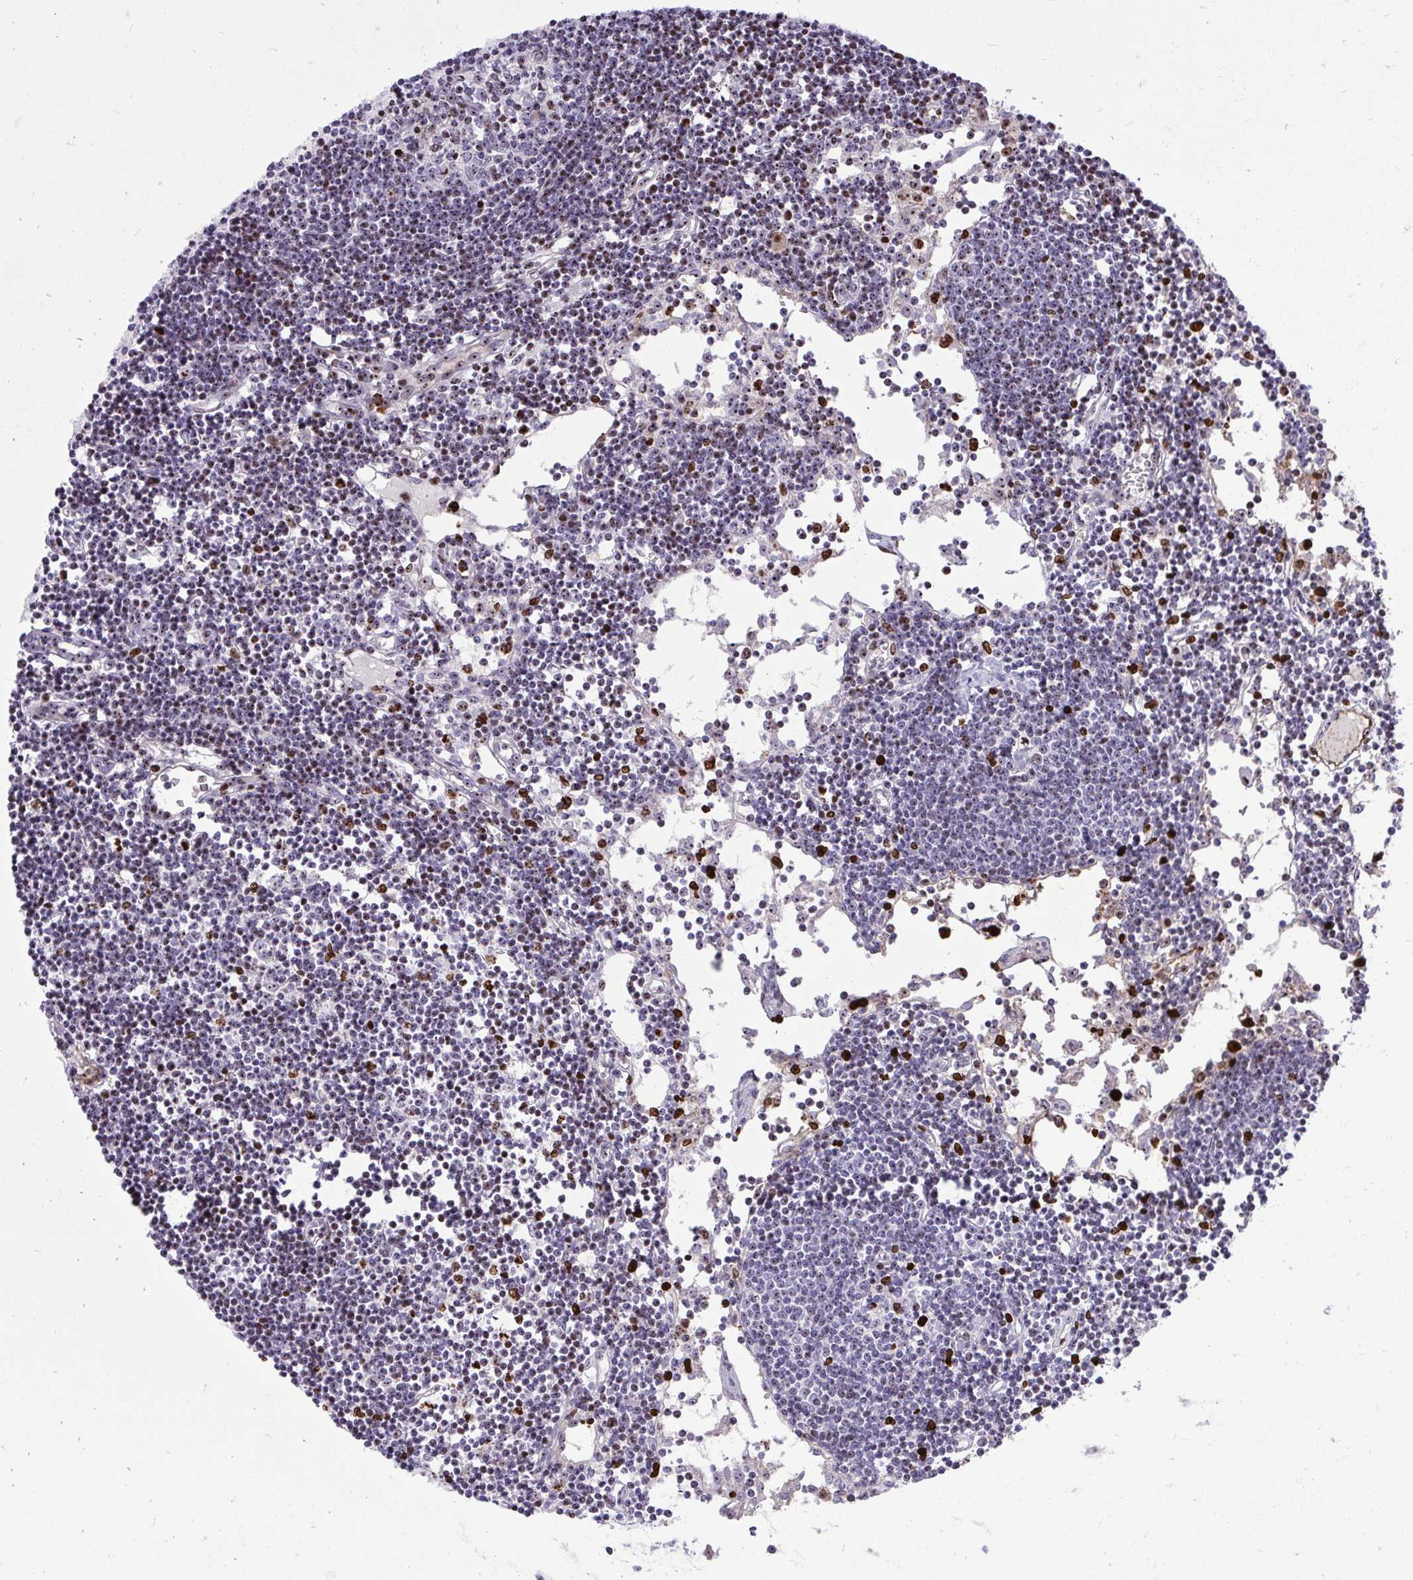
{"staining": {"intensity": "weak", "quantity": "25%-75%", "location": "nuclear"}, "tissue": "lymph node", "cell_type": "Germinal center cells", "image_type": "normal", "snomed": [{"axis": "morphology", "description": "Normal tissue, NOS"}, {"axis": "topography", "description": "Lymph node"}], "caption": "Immunohistochemistry (IHC) (DAB (3,3'-diaminobenzidine)) staining of benign lymph node displays weak nuclear protein positivity in approximately 25%-75% of germinal center cells.", "gene": "DLX4", "patient": {"sex": "female", "age": 65}}